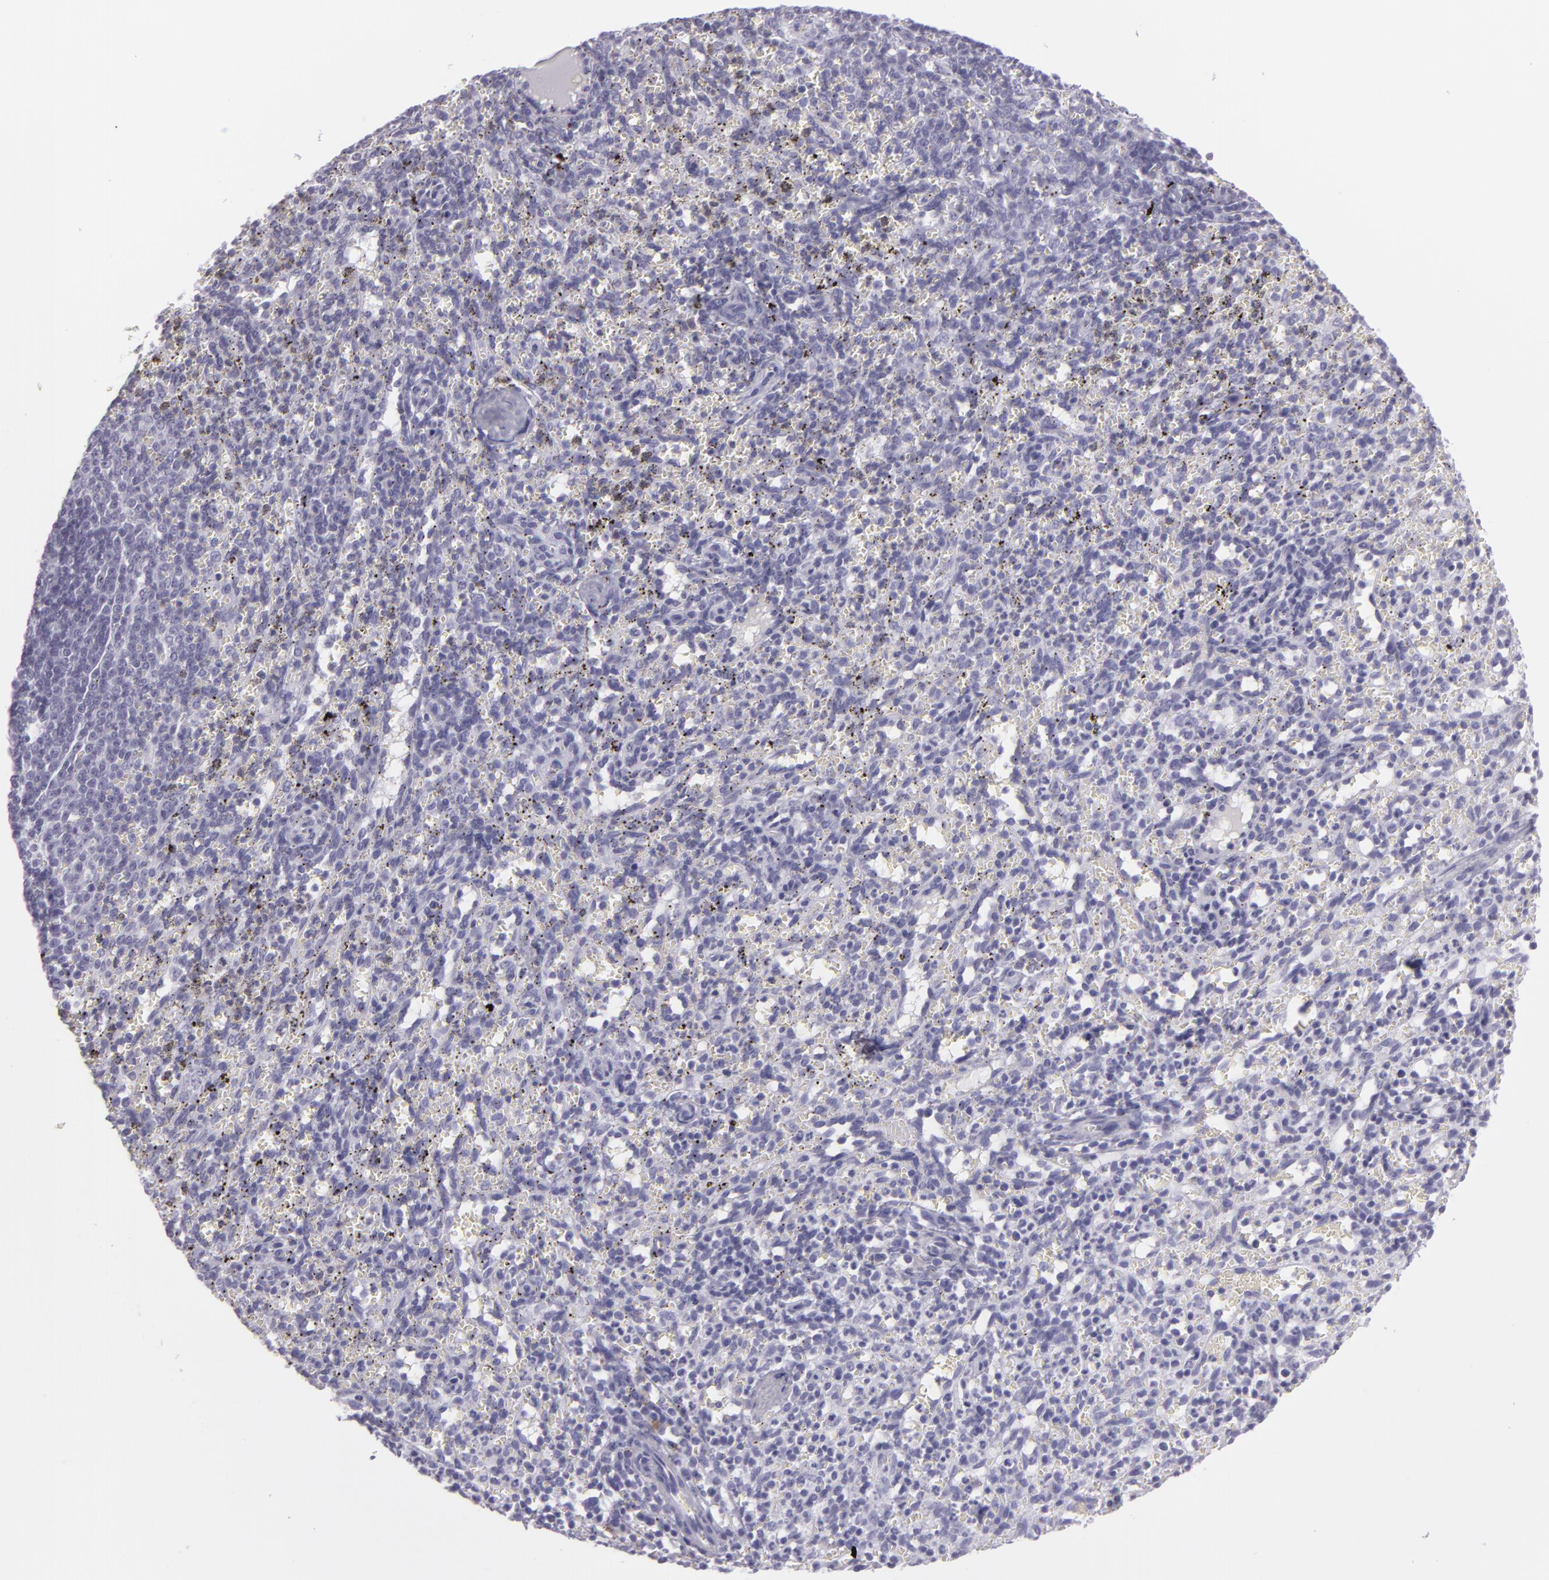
{"staining": {"intensity": "negative", "quantity": "none", "location": "none"}, "tissue": "spleen", "cell_type": "Cells in red pulp", "image_type": "normal", "snomed": [{"axis": "morphology", "description": "Normal tissue, NOS"}, {"axis": "topography", "description": "Spleen"}], "caption": "Protein analysis of unremarkable spleen reveals no significant staining in cells in red pulp. (DAB (3,3'-diaminobenzidine) immunohistochemistry, high magnification).", "gene": "MUC6", "patient": {"sex": "female", "age": 10}}